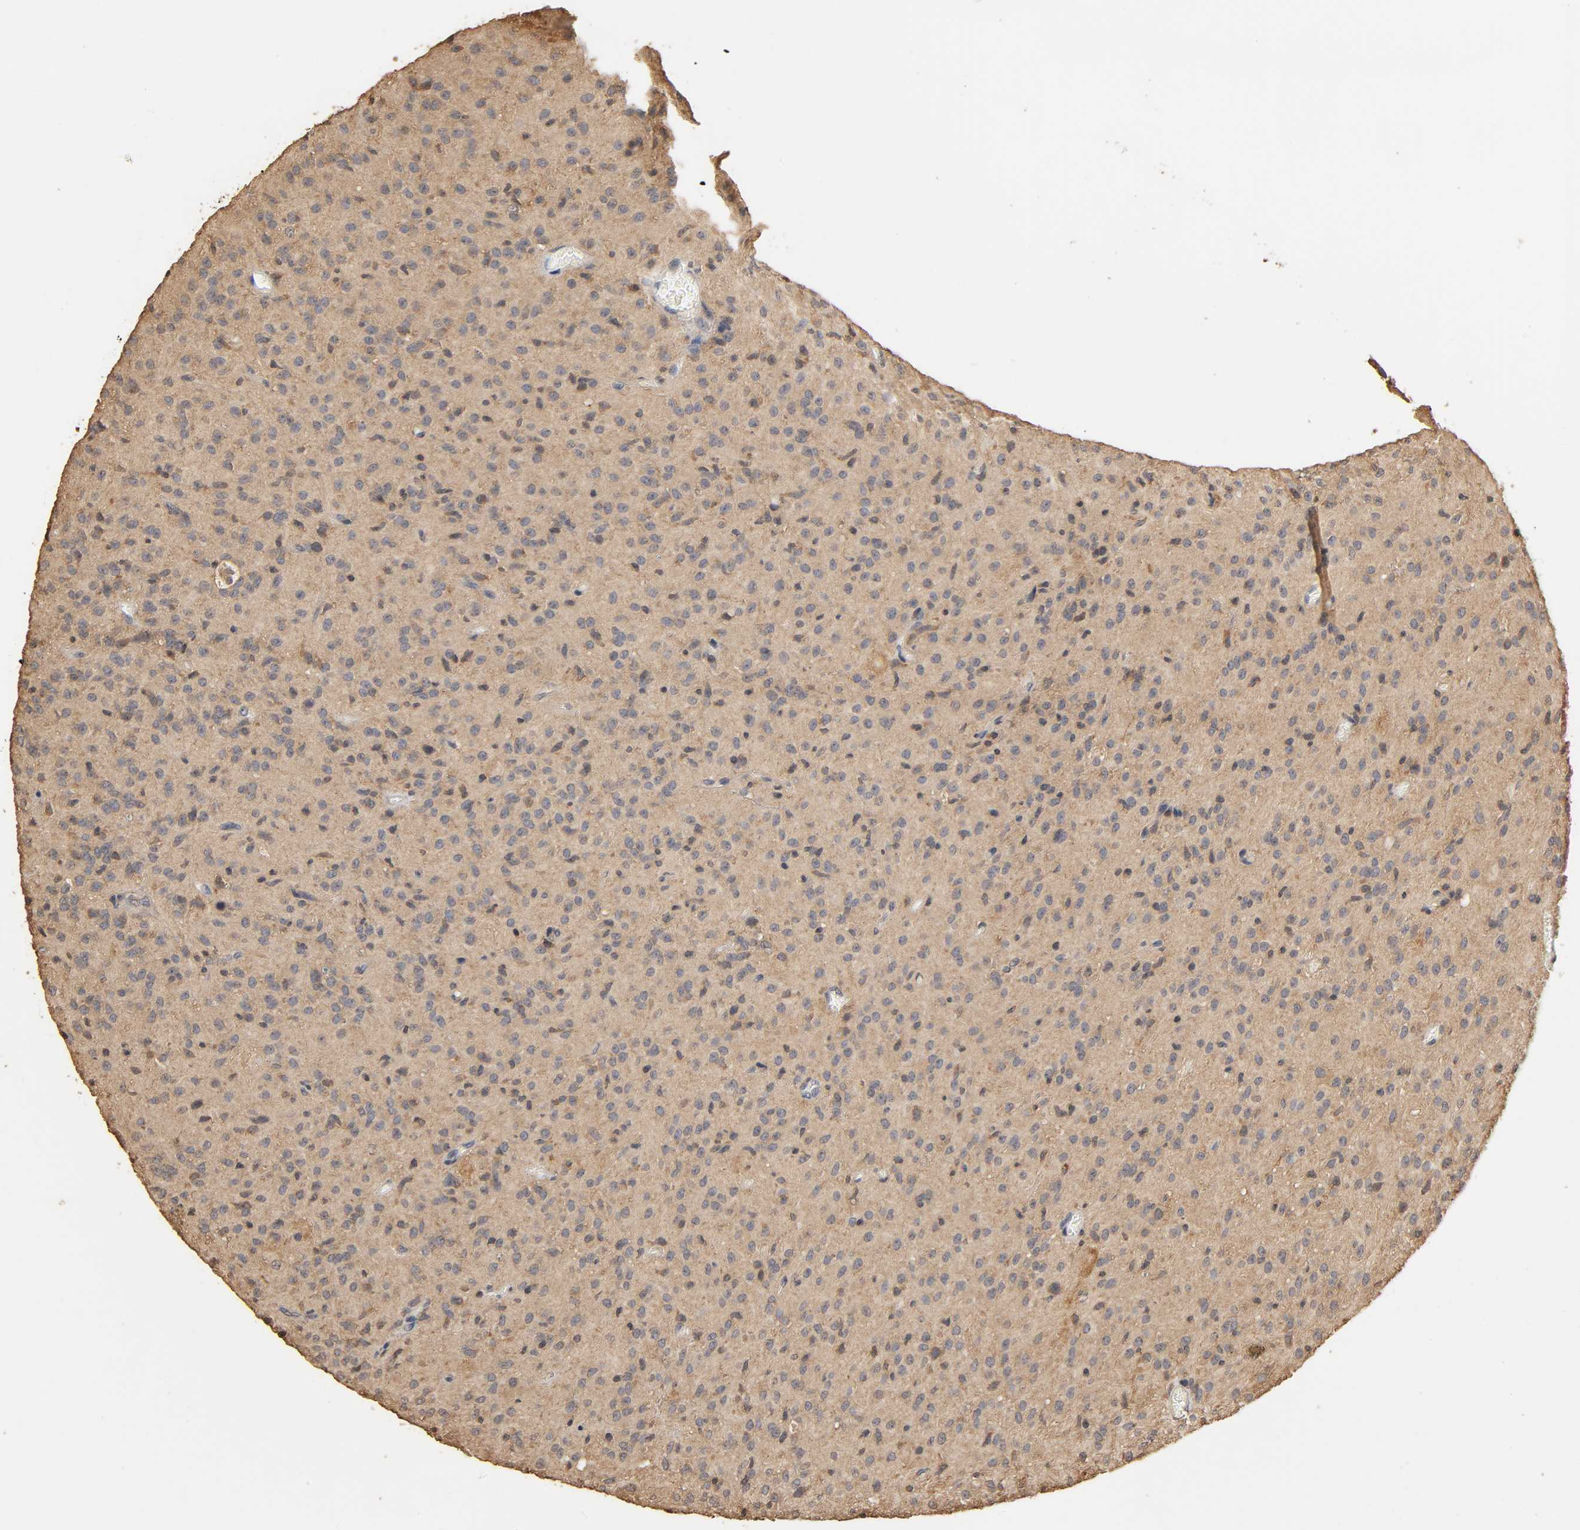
{"staining": {"intensity": "weak", "quantity": ">75%", "location": "cytoplasmic/membranous"}, "tissue": "glioma", "cell_type": "Tumor cells", "image_type": "cancer", "snomed": [{"axis": "morphology", "description": "Glioma, malignant, High grade"}, {"axis": "topography", "description": "Brain"}], "caption": "Protein expression analysis of human glioma reveals weak cytoplasmic/membranous expression in approximately >75% of tumor cells.", "gene": "ARHGEF7", "patient": {"sex": "female", "age": 59}}